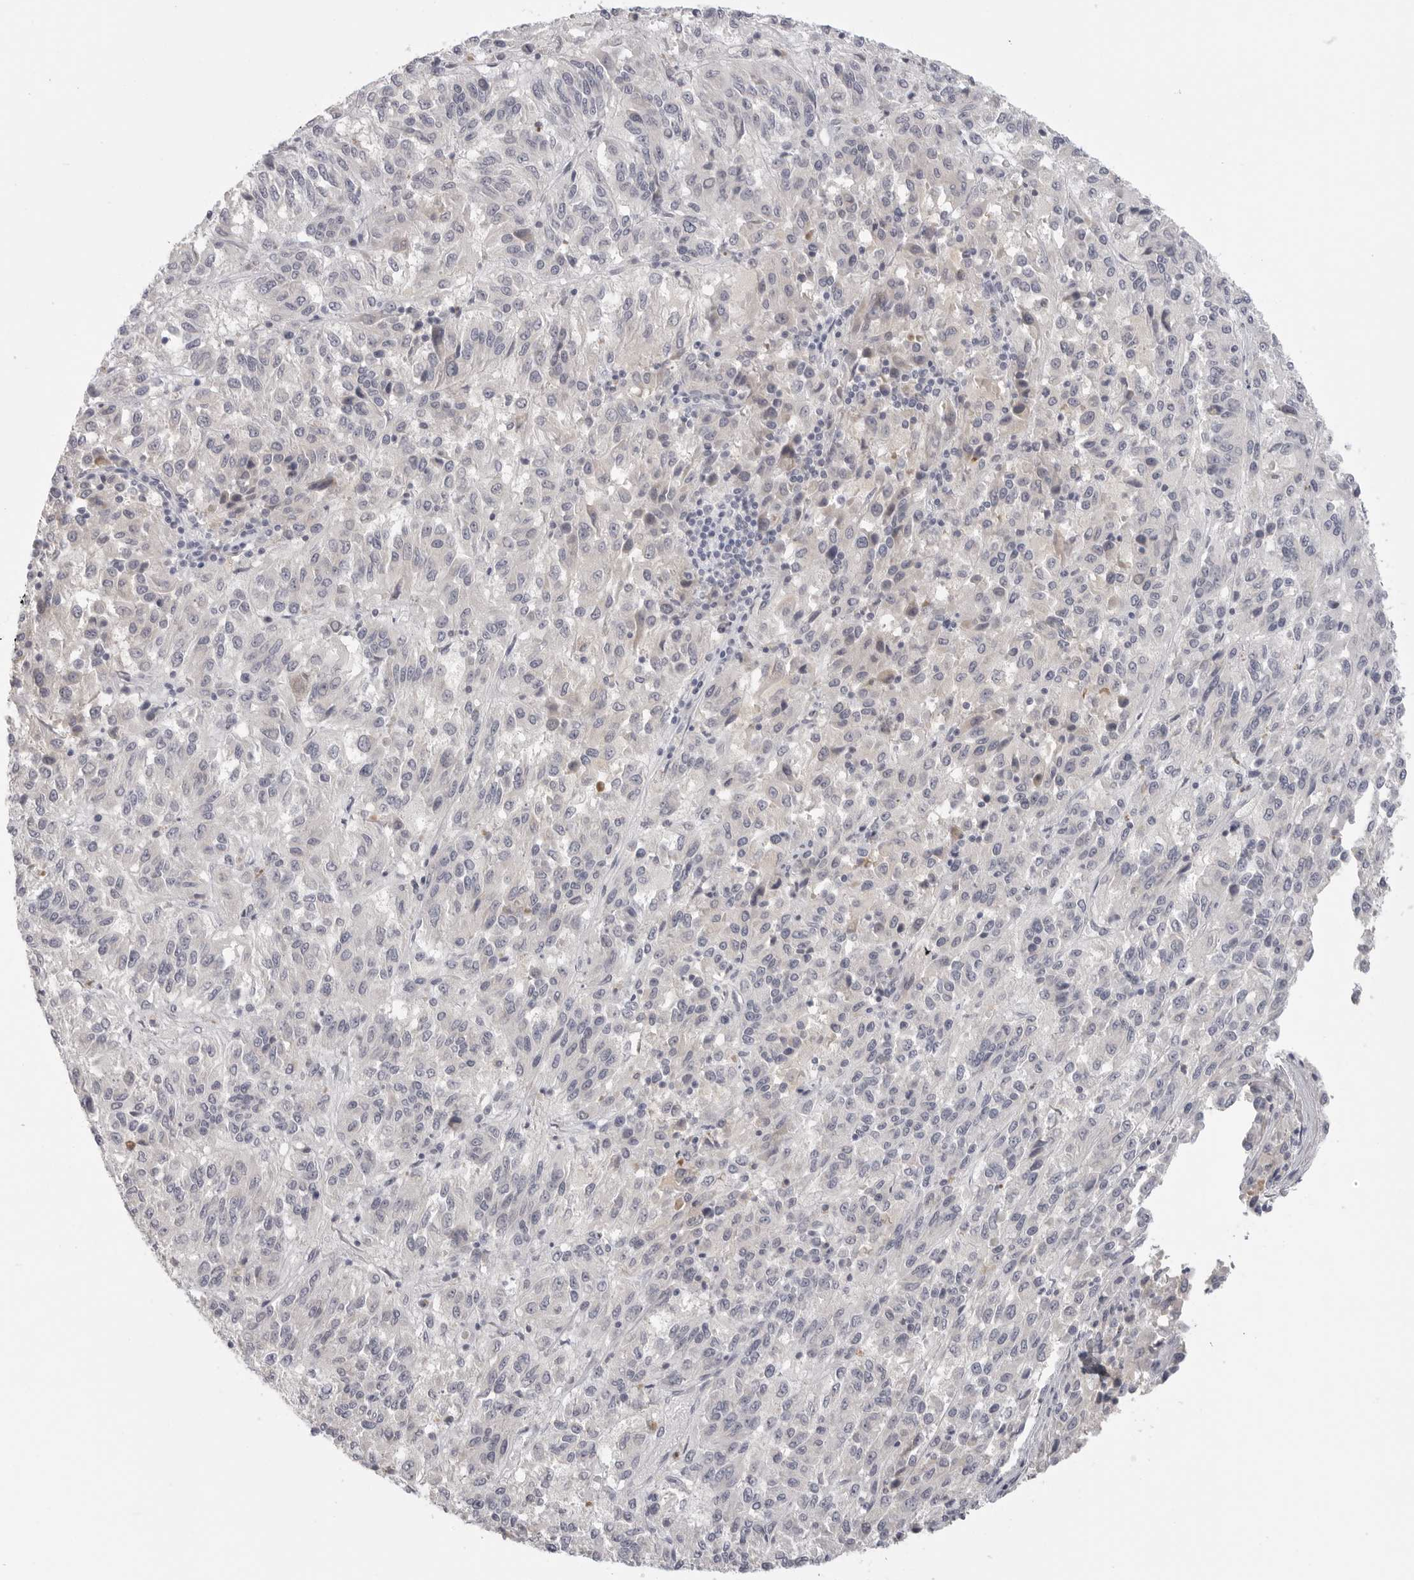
{"staining": {"intensity": "negative", "quantity": "none", "location": "none"}, "tissue": "melanoma", "cell_type": "Tumor cells", "image_type": "cancer", "snomed": [{"axis": "morphology", "description": "Malignant melanoma, Metastatic site"}, {"axis": "topography", "description": "Lung"}], "caption": "Immunohistochemical staining of human melanoma shows no significant positivity in tumor cells.", "gene": "HMGCS2", "patient": {"sex": "male", "age": 64}}